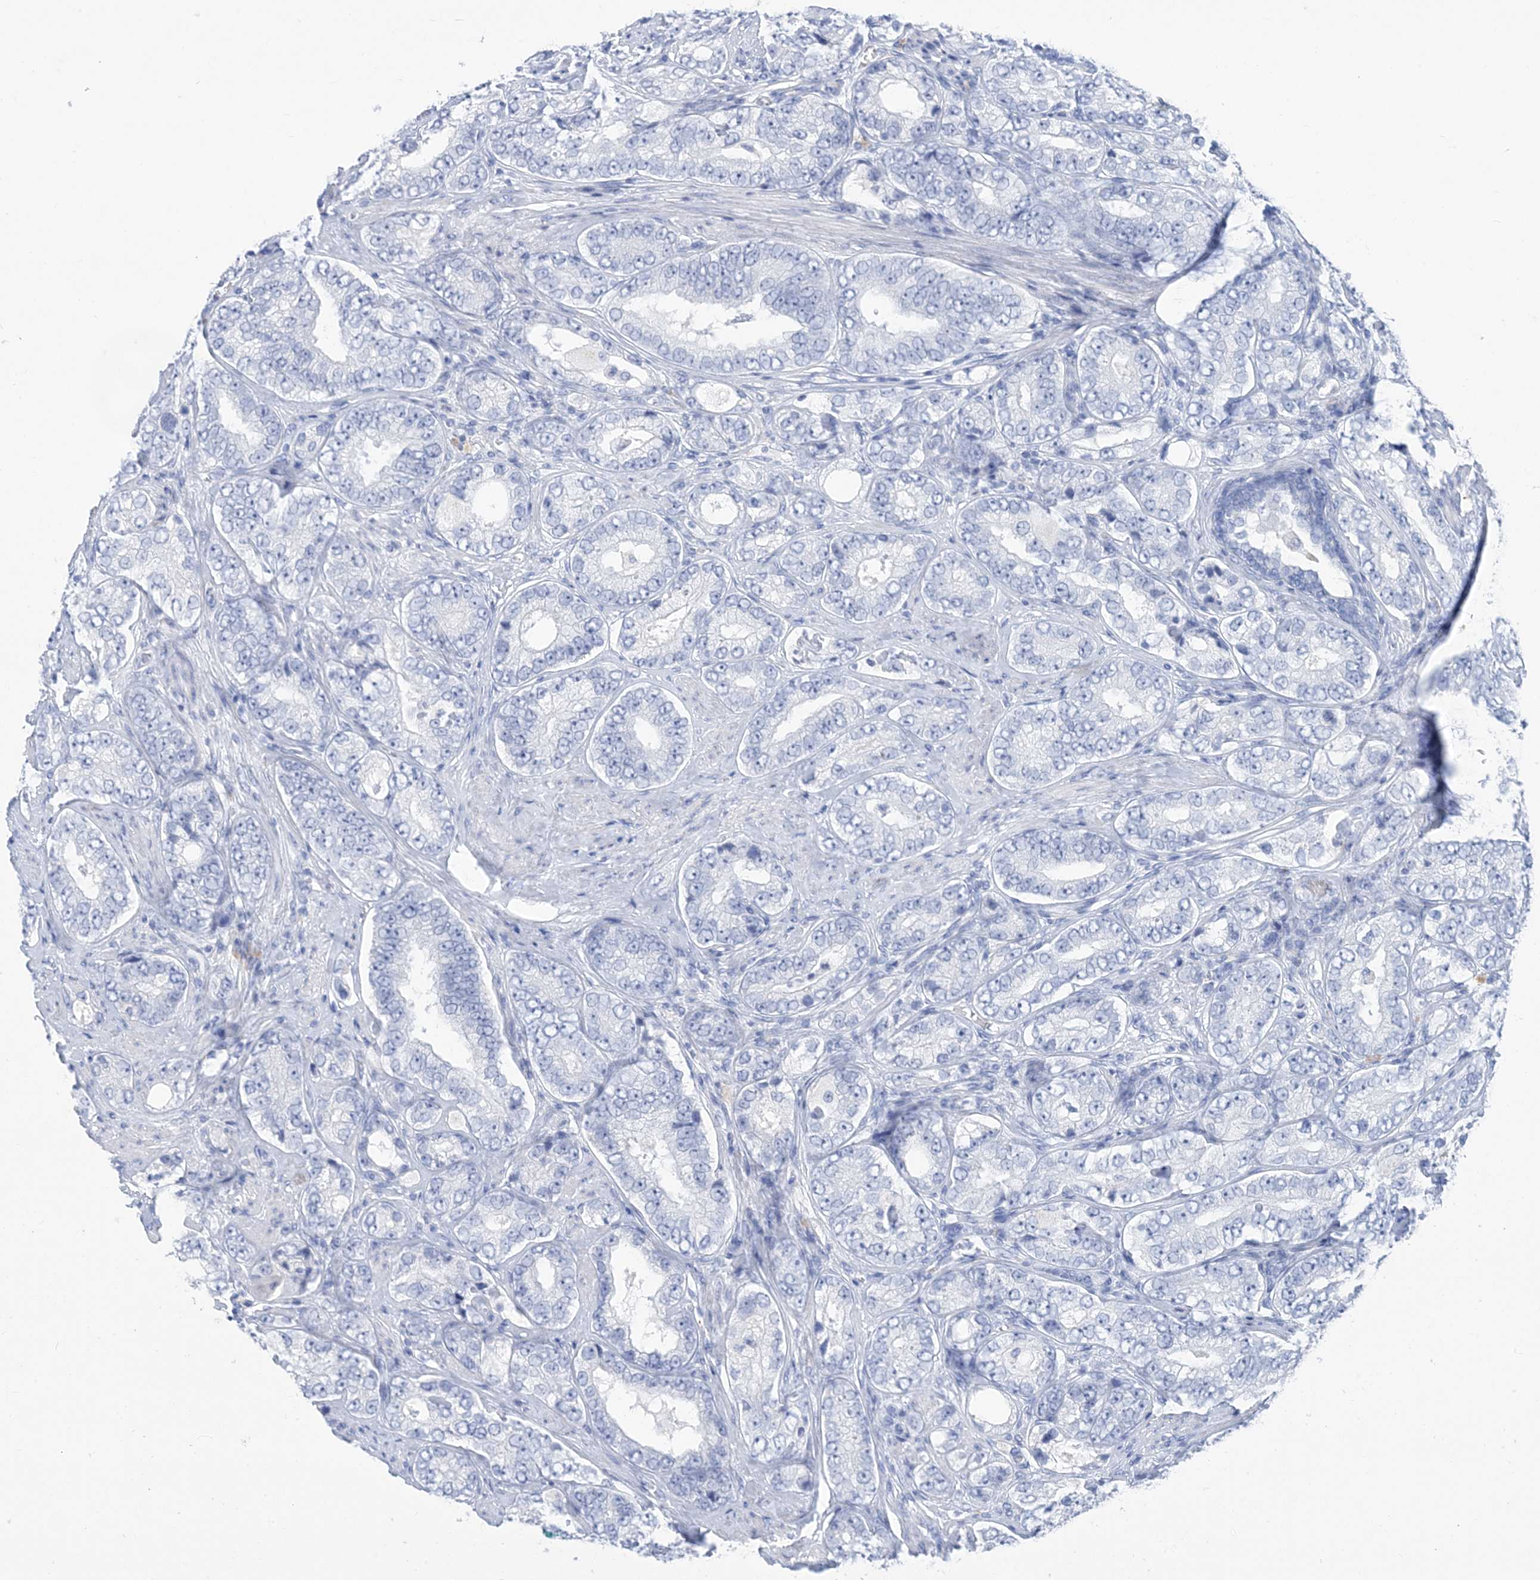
{"staining": {"intensity": "negative", "quantity": "none", "location": "none"}, "tissue": "prostate cancer", "cell_type": "Tumor cells", "image_type": "cancer", "snomed": [{"axis": "morphology", "description": "Adenocarcinoma, High grade"}, {"axis": "topography", "description": "Prostate"}], "caption": "Immunohistochemistry (IHC) of human prostate cancer (adenocarcinoma (high-grade)) displays no expression in tumor cells.", "gene": "SH3YL1", "patient": {"sex": "male", "age": 56}}